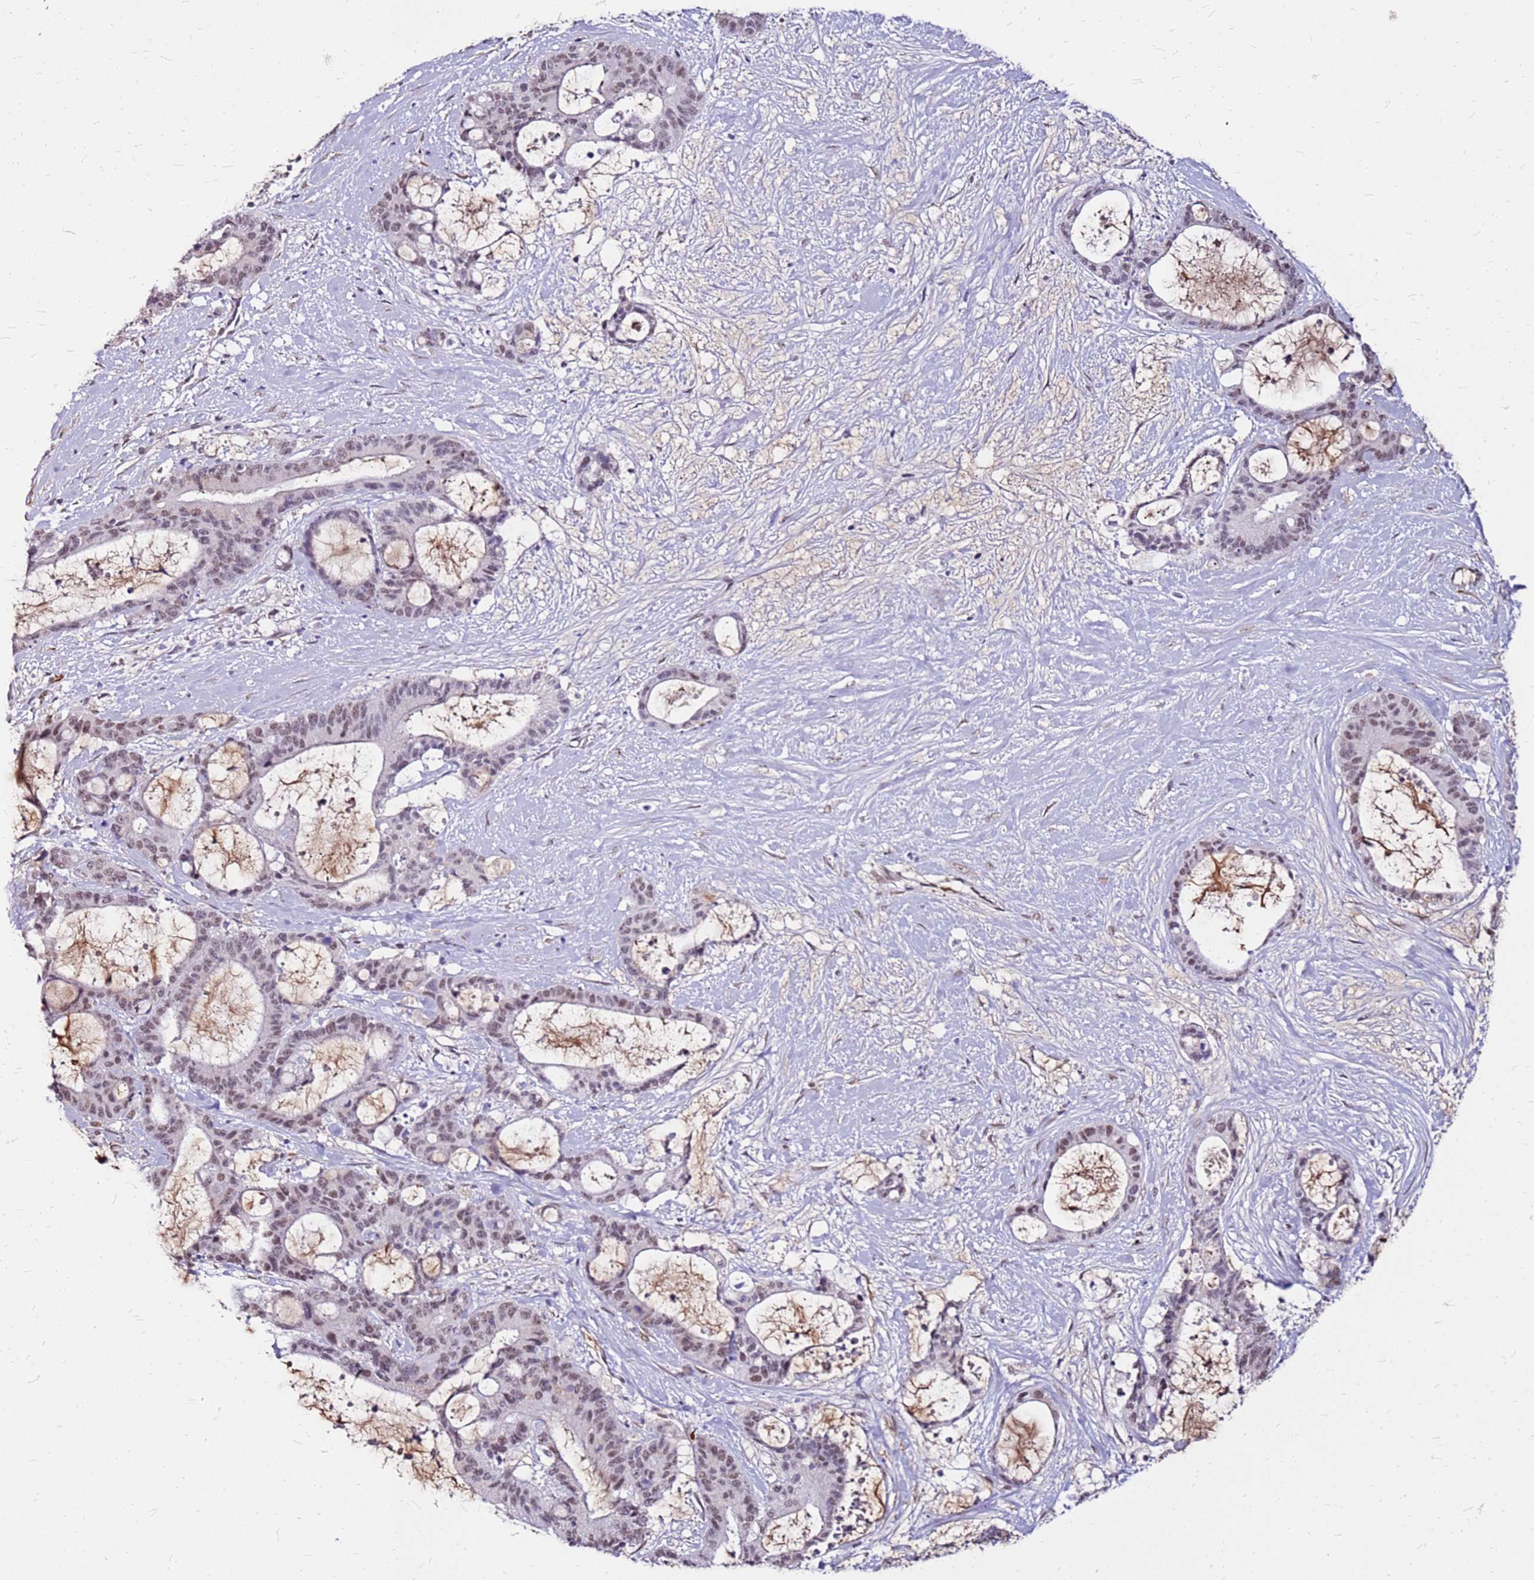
{"staining": {"intensity": "moderate", "quantity": "25%-75%", "location": "nuclear"}, "tissue": "liver cancer", "cell_type": "Tumor cells", "image_type": "cancer", "snomed": [{"axis": "morphology", "description": "Normal tissue, NOS"}, {"axis": "morphology", "description": "Cholangiocarcinoma"}, {"axis": "topography", "description": "Liver"}, {"axis": "topography", "description": "Peripheral nerve tissue"}], "caption": "Brown immunohistochemical staining in human cholangiocarcinoma (liver) exhibits moderate nuclear staining in approximately 25%-75% of tumor cells.", "gene": "ALDH1A3", "patient": {"sex": "female", "age": 73}}